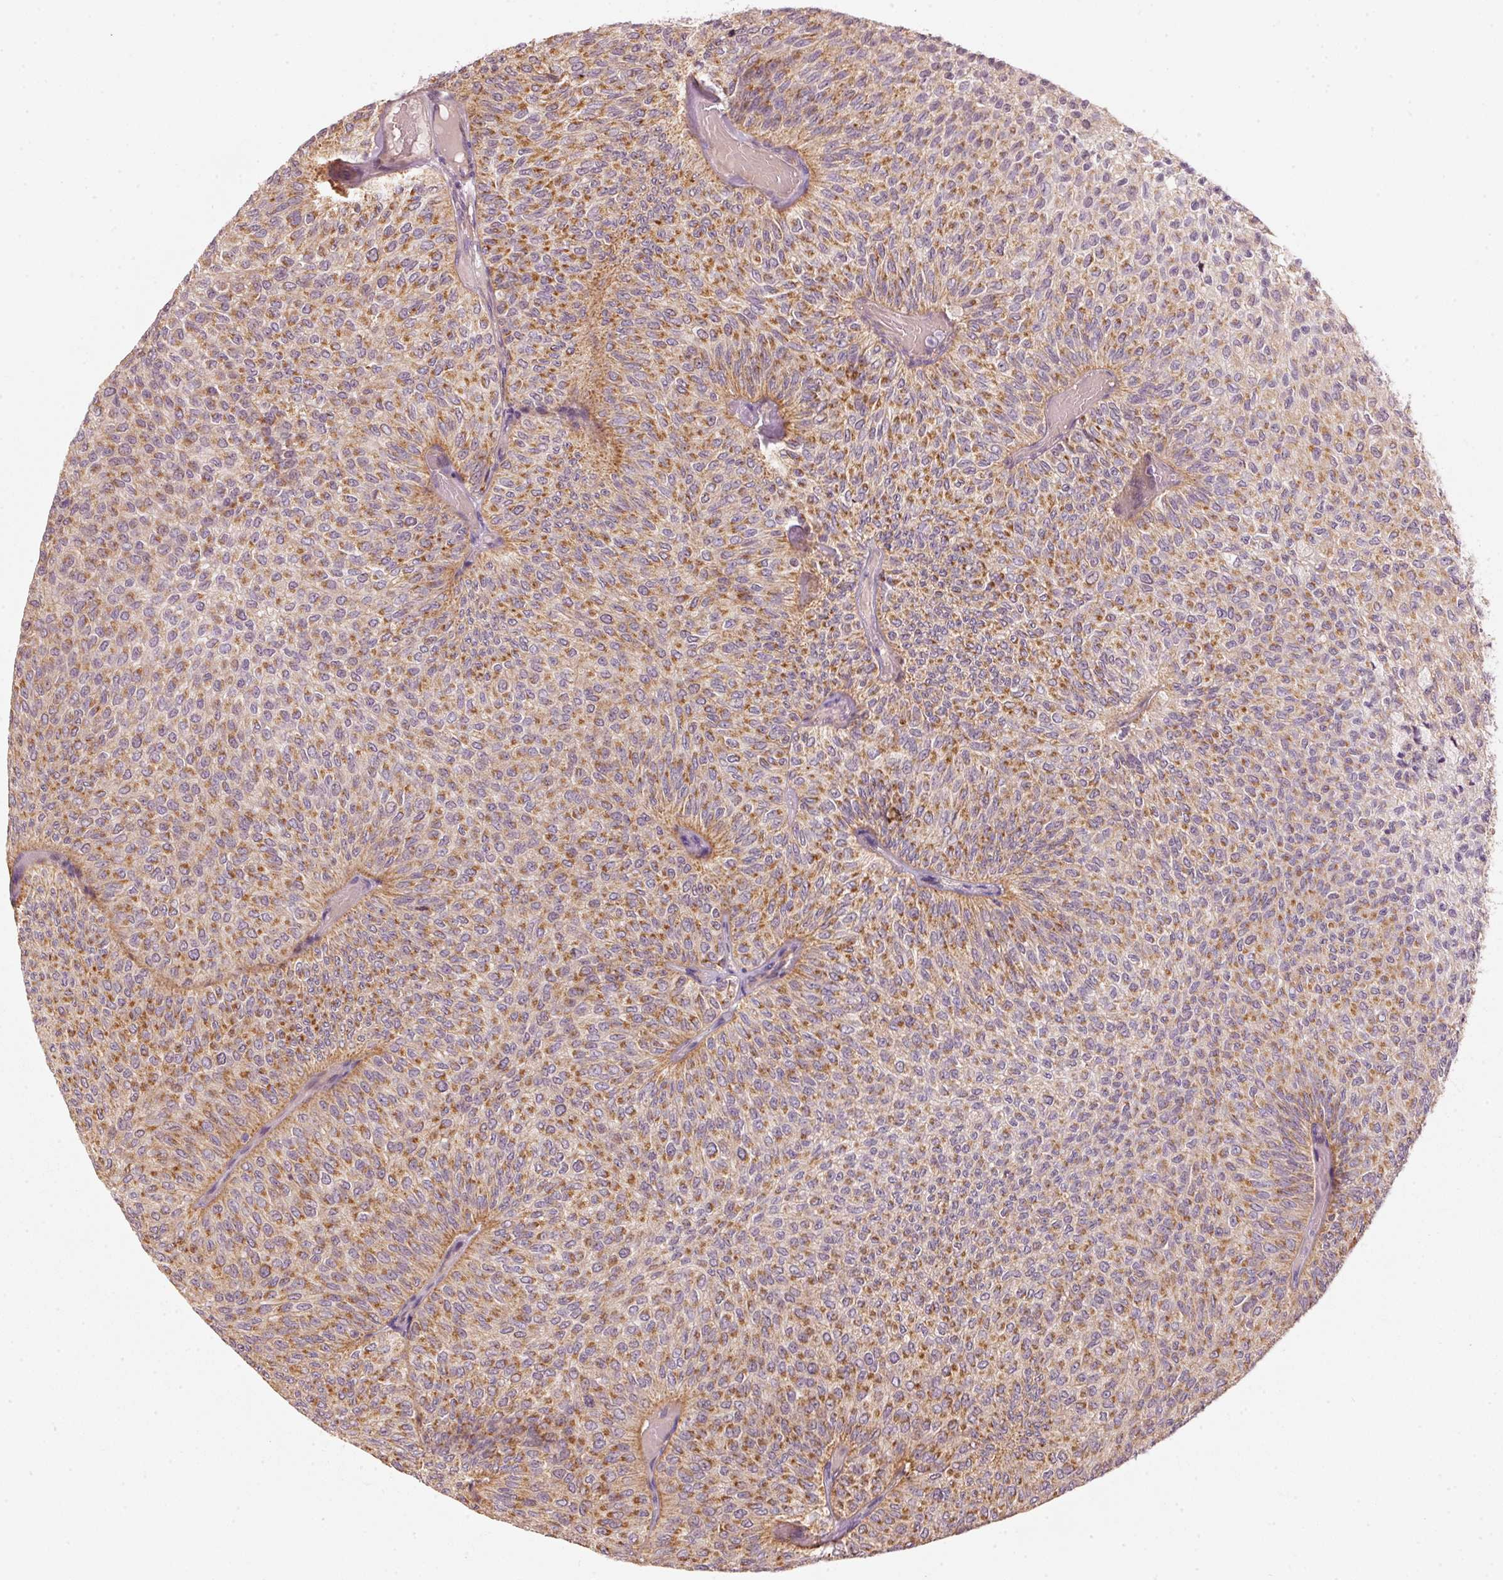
{"staining": {"intensity": "moderate", "quantity": ">75%", "location": "cytoplasmic/membranous"}, "tissue": "urothelial cancer", "cell_type": "Tumor cells", "image_type": "cancer", "snomed": [{"axis": "morphology", "description": "Urothelial carcinoma, Low grade"}, {"axis": "topography", "description": "Urinary bladder"}], "caption": "A micrograph of urothelial cancer stained for a protein exhibits moderate cytoplasmic/membranous brown staining in tumor cells.", "gene": "ARHGAP22", "patient": {"sex": "male", "age": 78}}